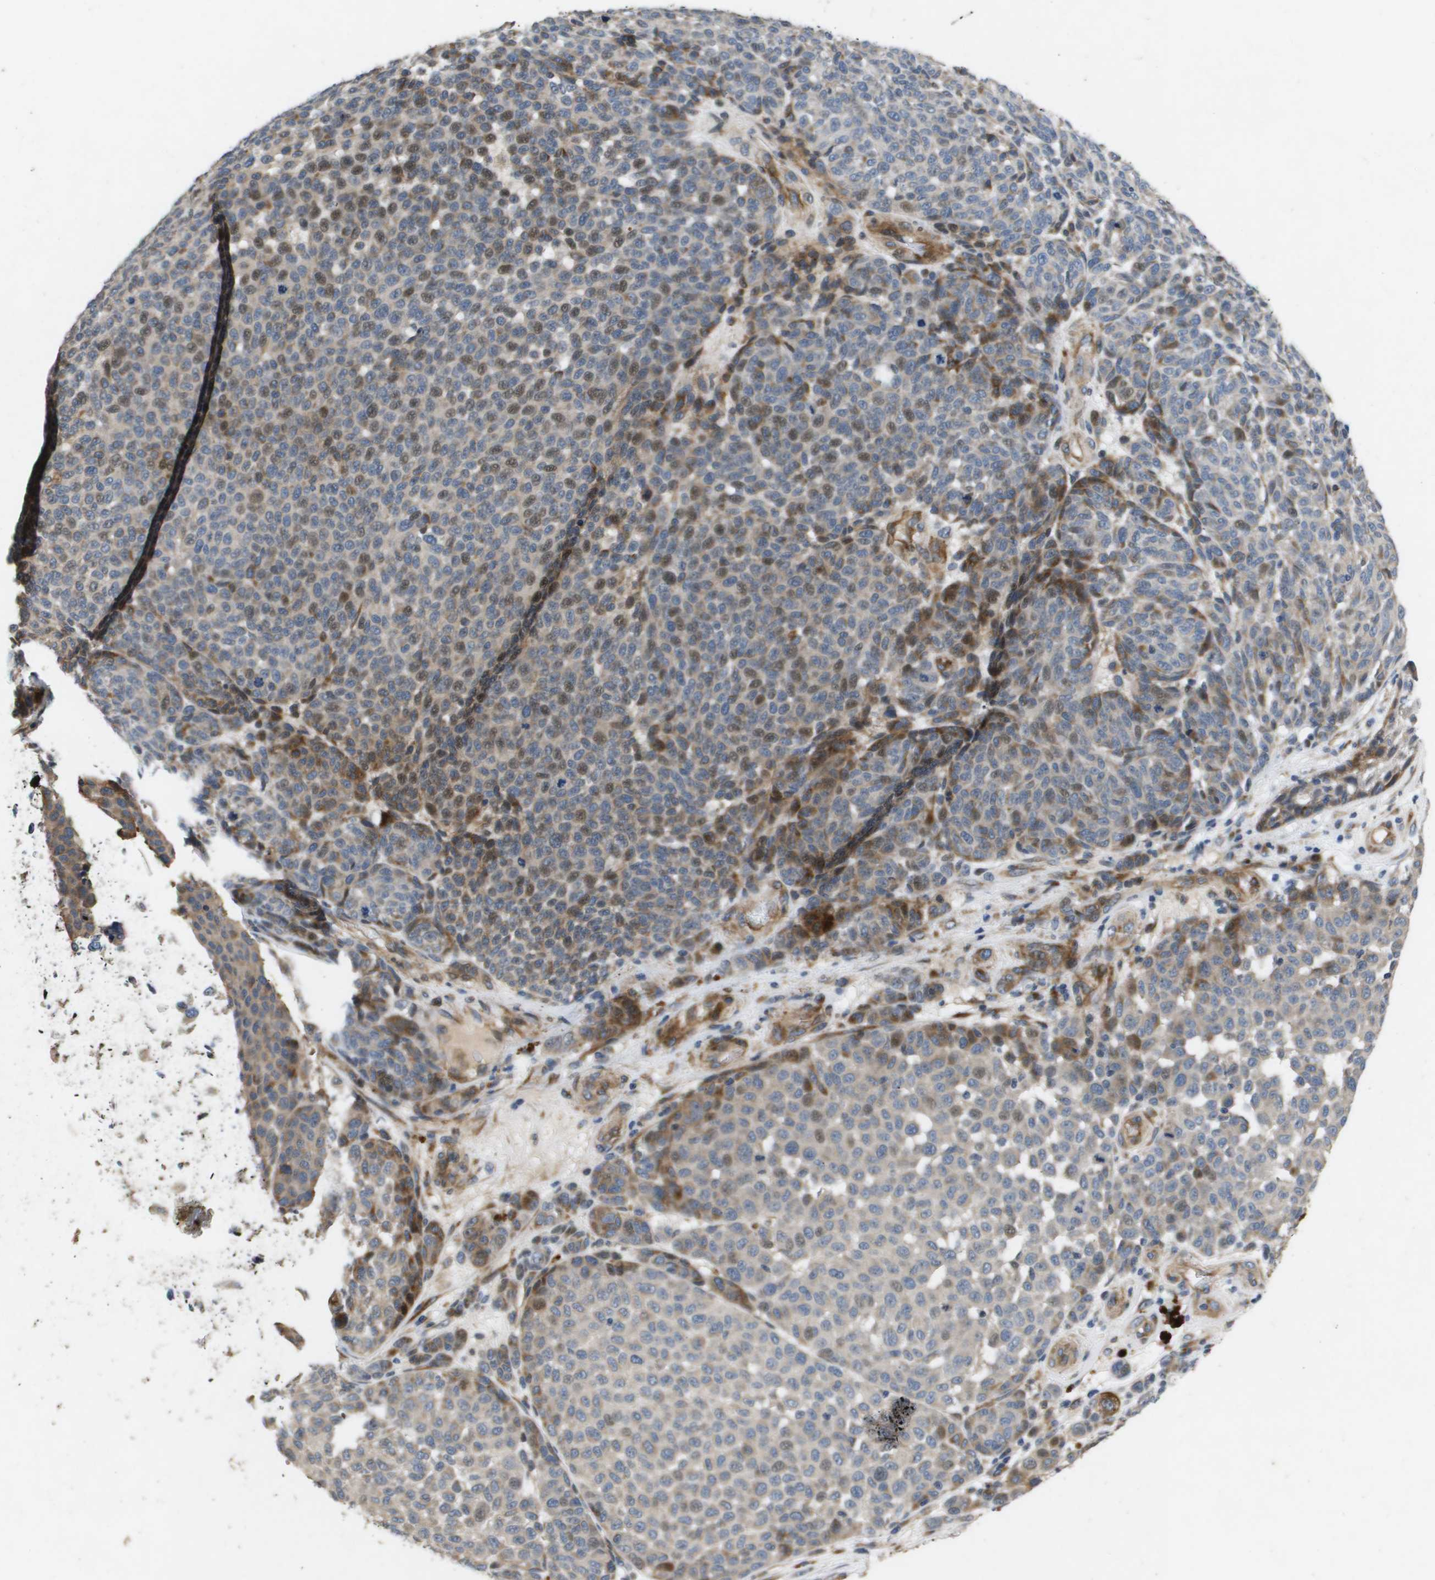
{"staining": {"intensity": "moderate", "quantity": "<25%", "location": "cytoplasmic/membranous,nuclear"}, "tissue": "melanoma", "cell_type": "Tumor cells", "image_type": "cancer", "snomed": [{"axis": "morphology", "description": "Malignant melanoma, NOS"}, {"axis": "topography", "description": "Skin"}], "caption": "Melanoma tissue exhibits moderate cytoplasmic/membranous and nuclear expression in approximately <25% of tumor cells", "gene": "ENTPD2", "patient": {"sex": "male", "age": 59}}